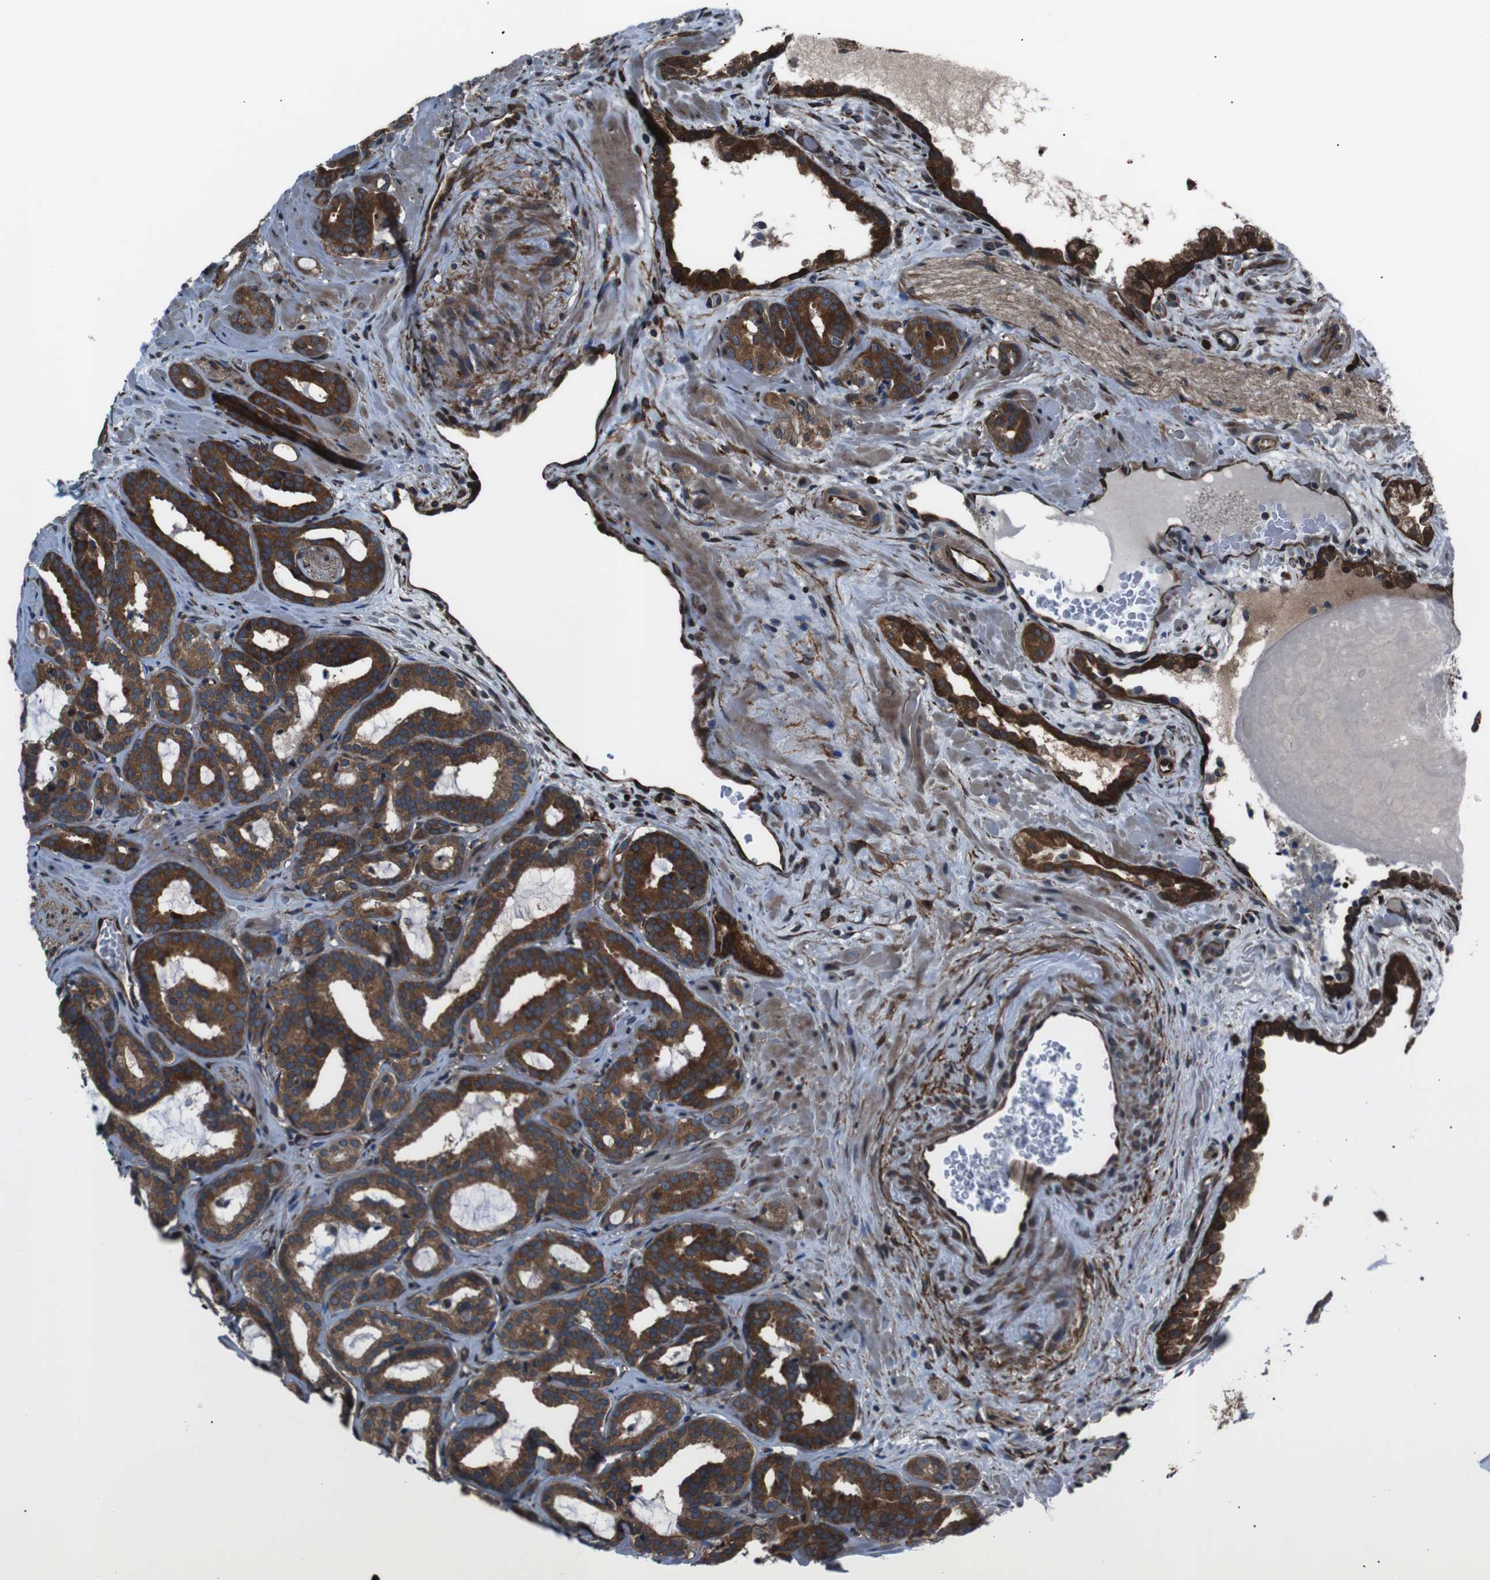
{"staining": {"intensity": "strong", "quantity": ">75%", "location": "cytoplasmic/membranous"}, "tissue": "prostate cancer", "cell_type": "Tumor cells", "image_type": "cancer", "snomed": [{"axis": "morphology", "description": "Adenocarcinoma, Low grade"}, {"axis": "topography", "description": "Prostate"}], "caption": "Prostate low-grade adenocarcinoma stained for a protein (brown) exhibits strong cytoplasmic/membranous positive expression in about >75% of tumor cells.", "gene": "EIF4A2", "patient": {"sex": "male", "age": 63}}